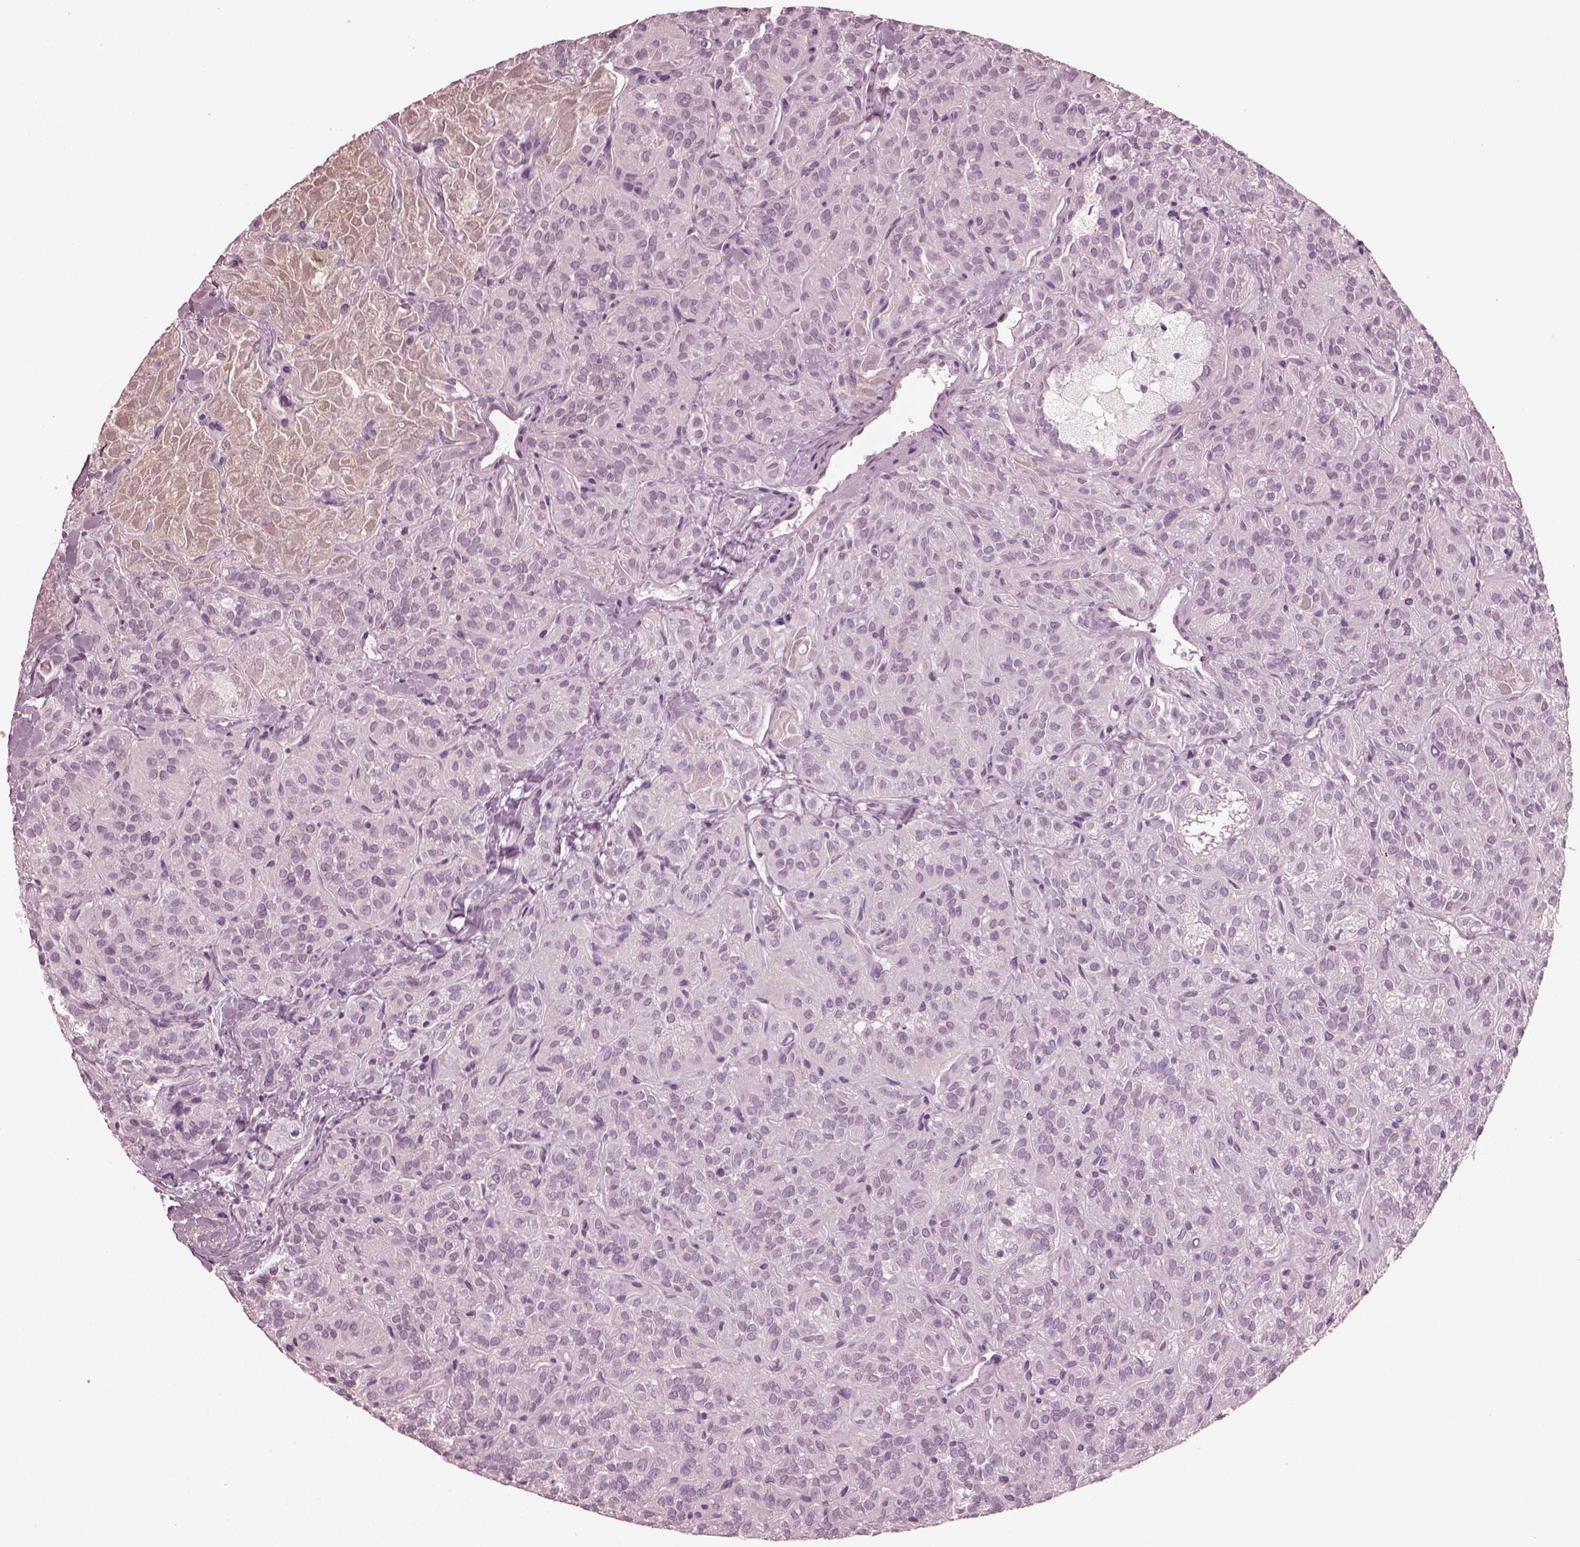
{"staining": {"intensity": "negative", "quantity": "none", "location": "none"}, "tissue": "thyroid cancer", "cell_type": "Tumor cells", "image_type": "cancer", "snomed": [{"axis": "morphology", "description": "Papillary adenocarcinoma, NOS"}, {"axis": "topography", "description": "Thyroid gland"}], "caption": "The immunohistochemistry image has no significant positivity in tumor cells of thyroid cancer (papillary adenocarcinoma) tissue. (DAB immunohistochemistry, high magnification).", "gene": "GRM6", "patient": {"sex": "female", "age": 45}}